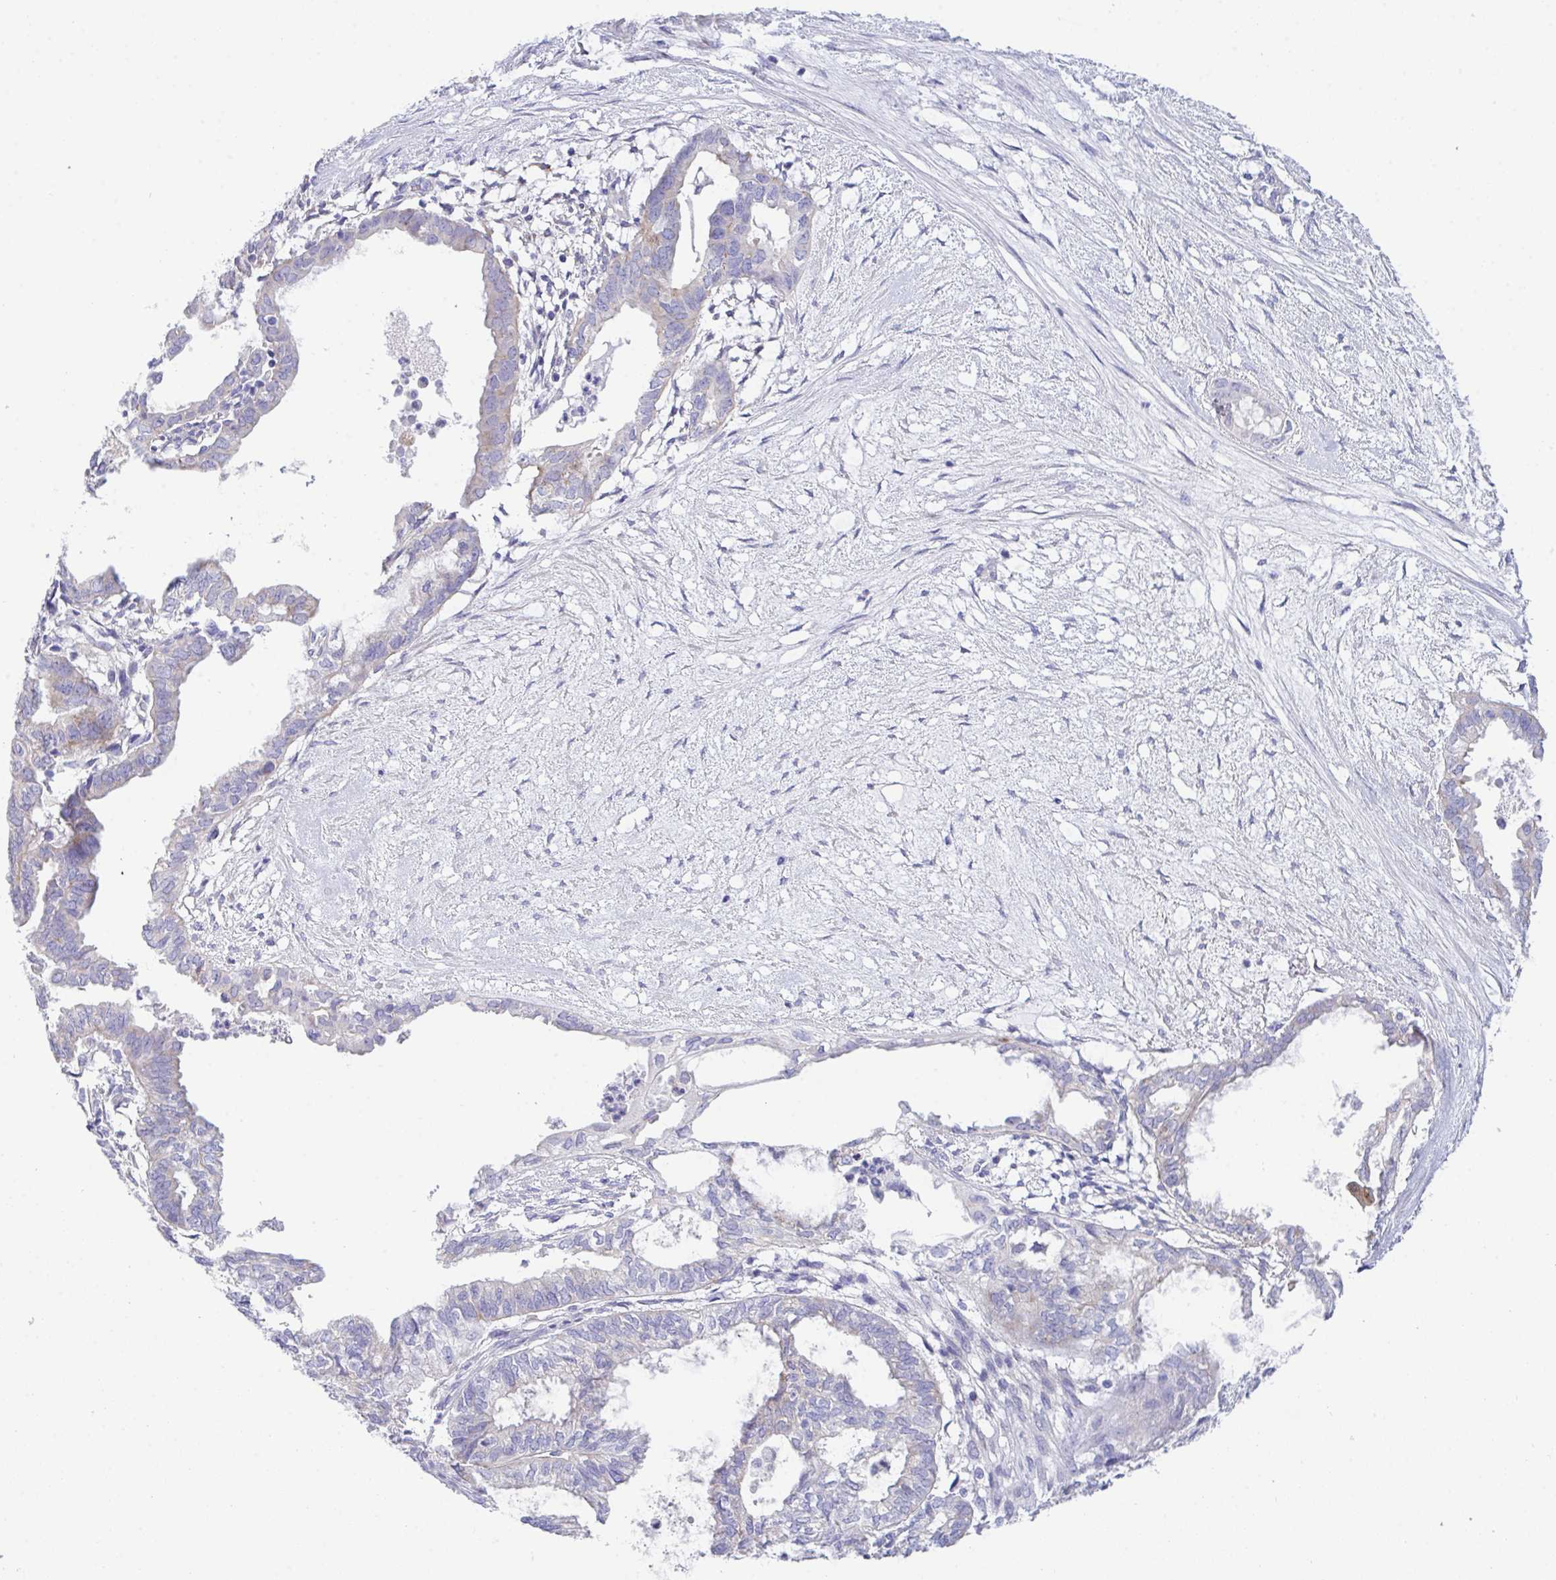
{"staining": {"intensity": "weak", "quantity": "<25%", "location": "cytoplasmic/membranous"}, "tissue": "ovarian cancer", "cell_type": "Tumor cells", "image_type": "cancer", "snomed": [{"axis": "morphology", "description": "Carcinoma, endometroid"}, {"axis": "topography", "description": "Ovary"}], "caption": "IHC photomicrograph of human ovarian endometroid carcinoma stained for a protein (brown), which reveals no positivity in tumor cells. (Stains: DAB (3,3'-diaminobenzidine) IHC with hematoxylin counter stain, Microscopy: brightfield microscopy at high magnification).", "gene": "TMEM106B", "patient": {"sex": "female", "age": 64}}